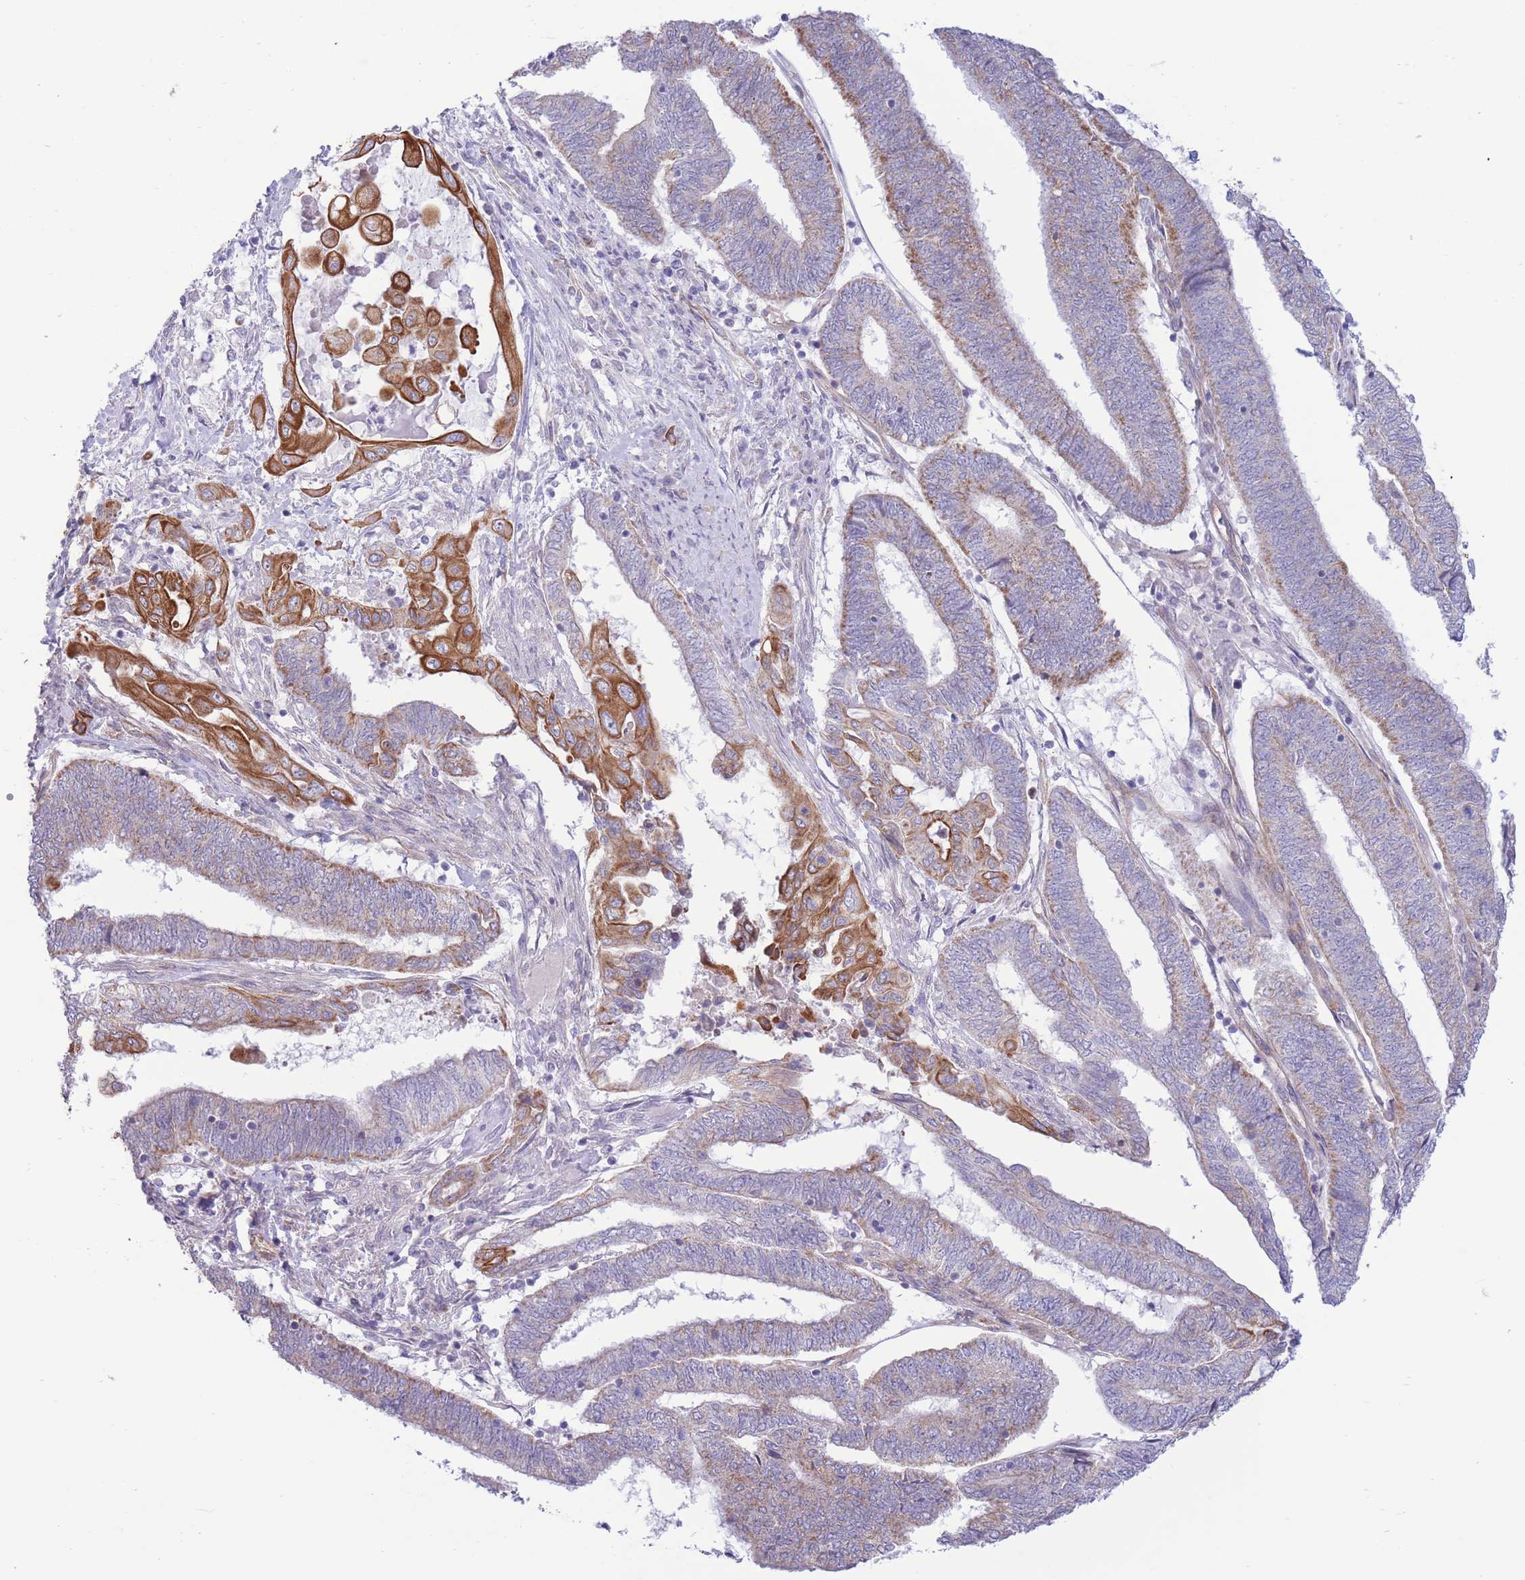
{"staining": {"intensity": "strong", "quantity": "<25%", "location": "cytoplasmic/membranous"}, "tissue": "endometrial cancer", "cell_type": "Tumor cells", "image_type": "cancer", "snomed": [{"axis": "morphology", "description": "Adenocarcinoma, NOS"}, {"axis": "topography", "description": "Uterus"}, {"axis": "topography", "description": "Endometrium"}], "caption": "IHC (DAB) staining of human endometrial cancer (adenocarcinoma) demonstrates strong cytoplasmic/membranous protein positivity in about <25% of tumor cells.", "gene": "MRPS31", "patient": {"sex": "female", "age": 70}}